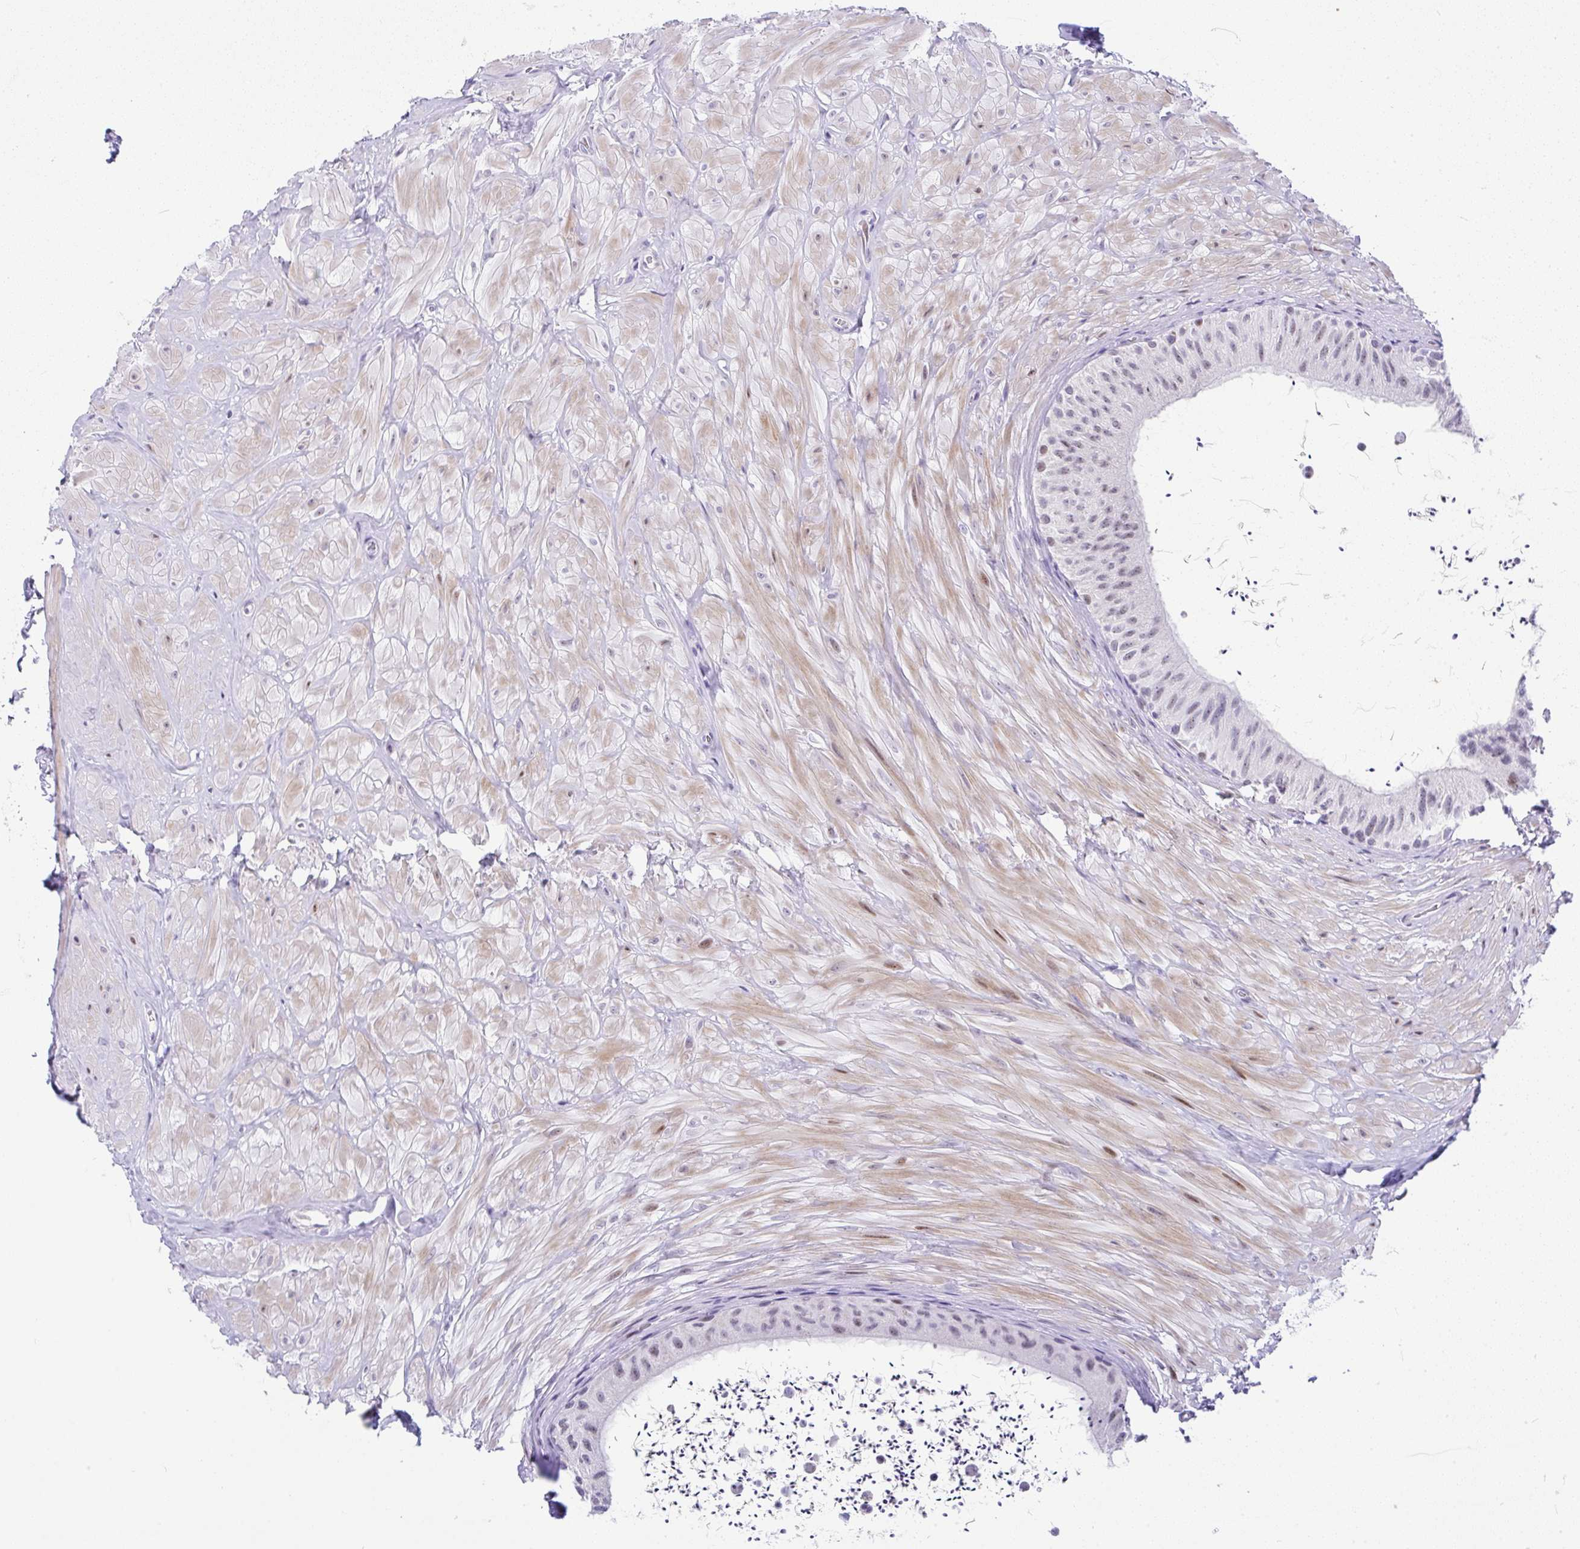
{"staining": {"intensity": "moderate", "quantity": "25%-75%", "location": "nuclear"}, "tissue": "epididymis", "cell_type": "Glandular cells", "image_type": "normal", "snomed": [{"axis": "morphology", "description": "Normal tissue, NOS"}, {"axis": "topography", "description": "Epididymis"}, {"axis": "topography", "description": "Peripheral nerve tissue"}], "caption": "Immunohistochemical staining of unremarkable human epididymis exhibits moderate nuclear protein expression in about 25%-75% of glandular cells. (brown staining indicates protein expression, while blue staining denotes nuclei).", "gene": "NR1D2", "patient": {"sex": "male", "age": 32}}